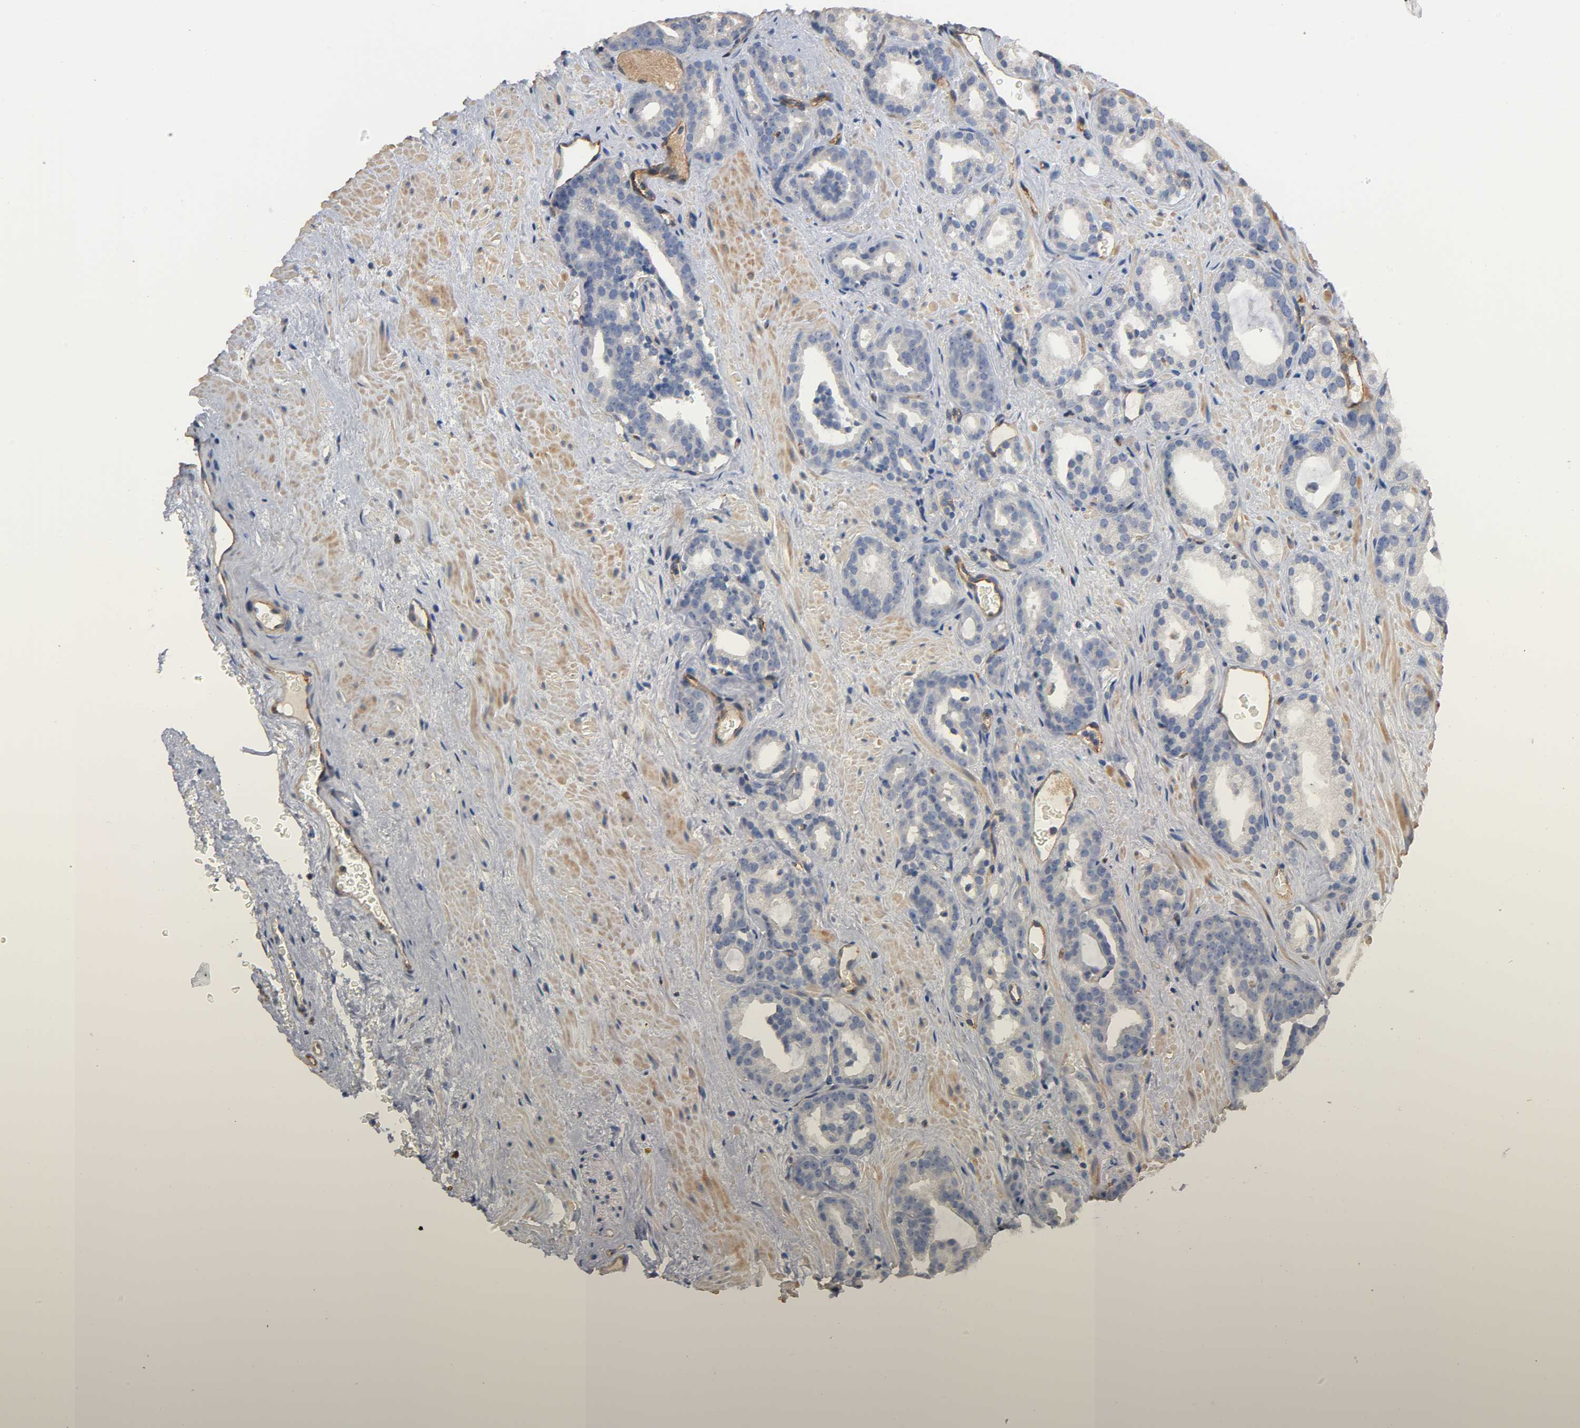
{"staining": {"intensity": "negative", "quantity": "none", "location": "none"}, "tissue": "prostate cancer", "cell_type": "Tumor cells", "image_type": "cancer", "snomed": [{"axis": "morphology", "description": "Adenocarcinoma, Low grade"}, {"axis": "topography", "description": "Prostate"}], "caption": "Immunohistochemistry image of prostate cancer stained for a protein (brown), which displays no positivity in tumor cells. (DAB IHC, high magnification).", "gene": "IFITM3", "patient": {"sex": "male", "age": 63}}